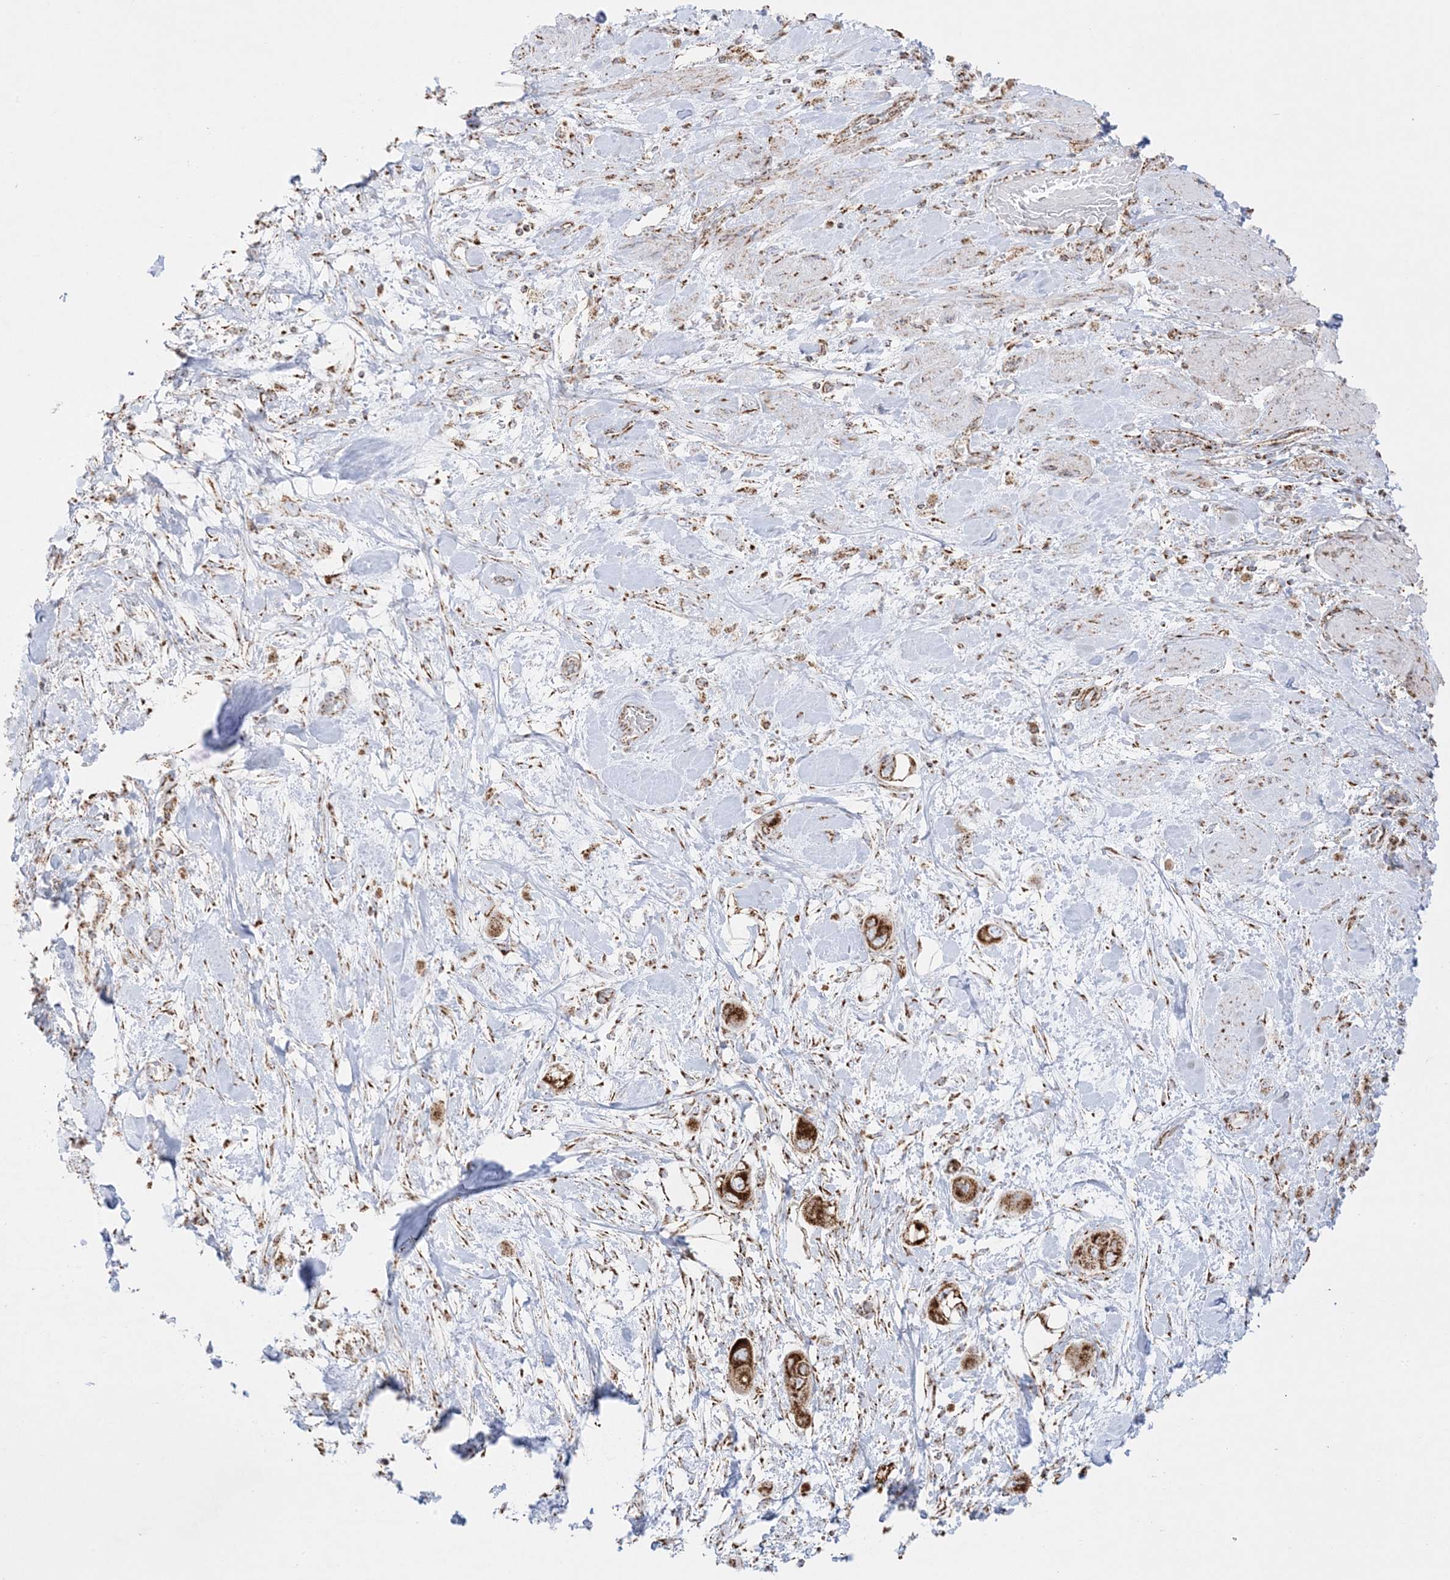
{"staining": {"intensity": "strong", "quantity": ">75%", "location": "cytoplasmic/membranous"}, "tissue": "pancreatic cancer", "cell_type": "Tumor cells", "image_type": "cancer", "snomed": [{"axis": "morphology", "description": "Adenocarcinoma, NOS"}, {"axis": "topography", "description": "Pancreas"}], "caption": "Tumor cells exhibit strong cytoplasmic/membranous positivity in approximately >75% of cells in pancreatic cancer.", "gene": "MRPS36", "patient": {"sex": "male", "age": 68}}